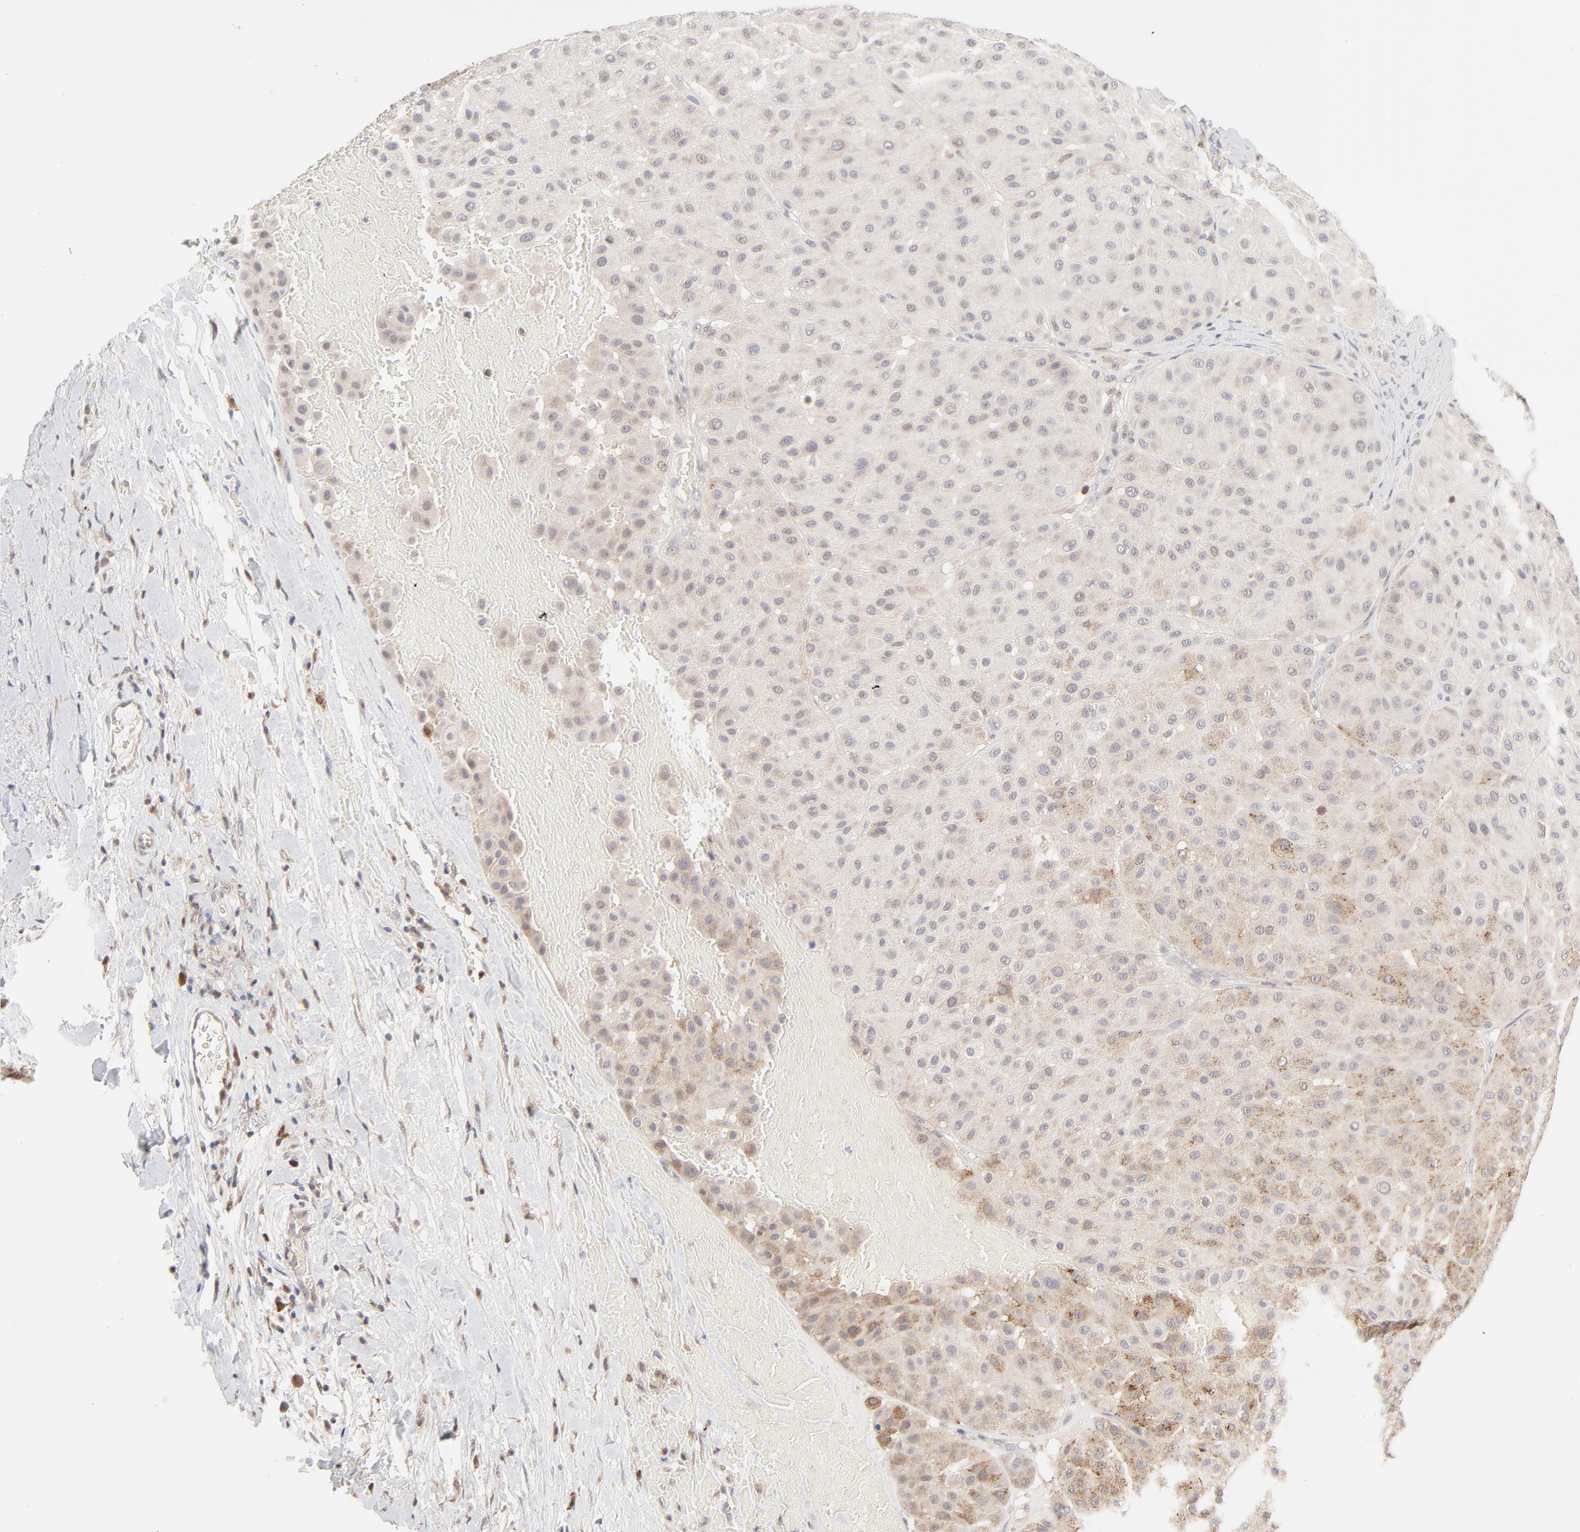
{"staining": {"intensity": "negative", "quantity": "none", "location": "none"}, "tissue": "melanoma", "cell_type": "Tumor cells", "image_type": "cancer", "snomed": [{"axis": "morphology", "description": "Normal tissue, NOS"}, {"axis": "morphology", "description": "Malignant melanoma, Metastatic site"}, {"axis": "topography", "description": "Skin"}], "caption": "High magnification brightfield microscopy of melanoma stained with DAB (brown) and counterstained with hematoxylin (blue): tumor cells show no significant expression. (Immunohistochemistry, brightfield microscopy, high magnification).", "gene": "CDK6", "patient": {"sex": "male", "age": 41}}